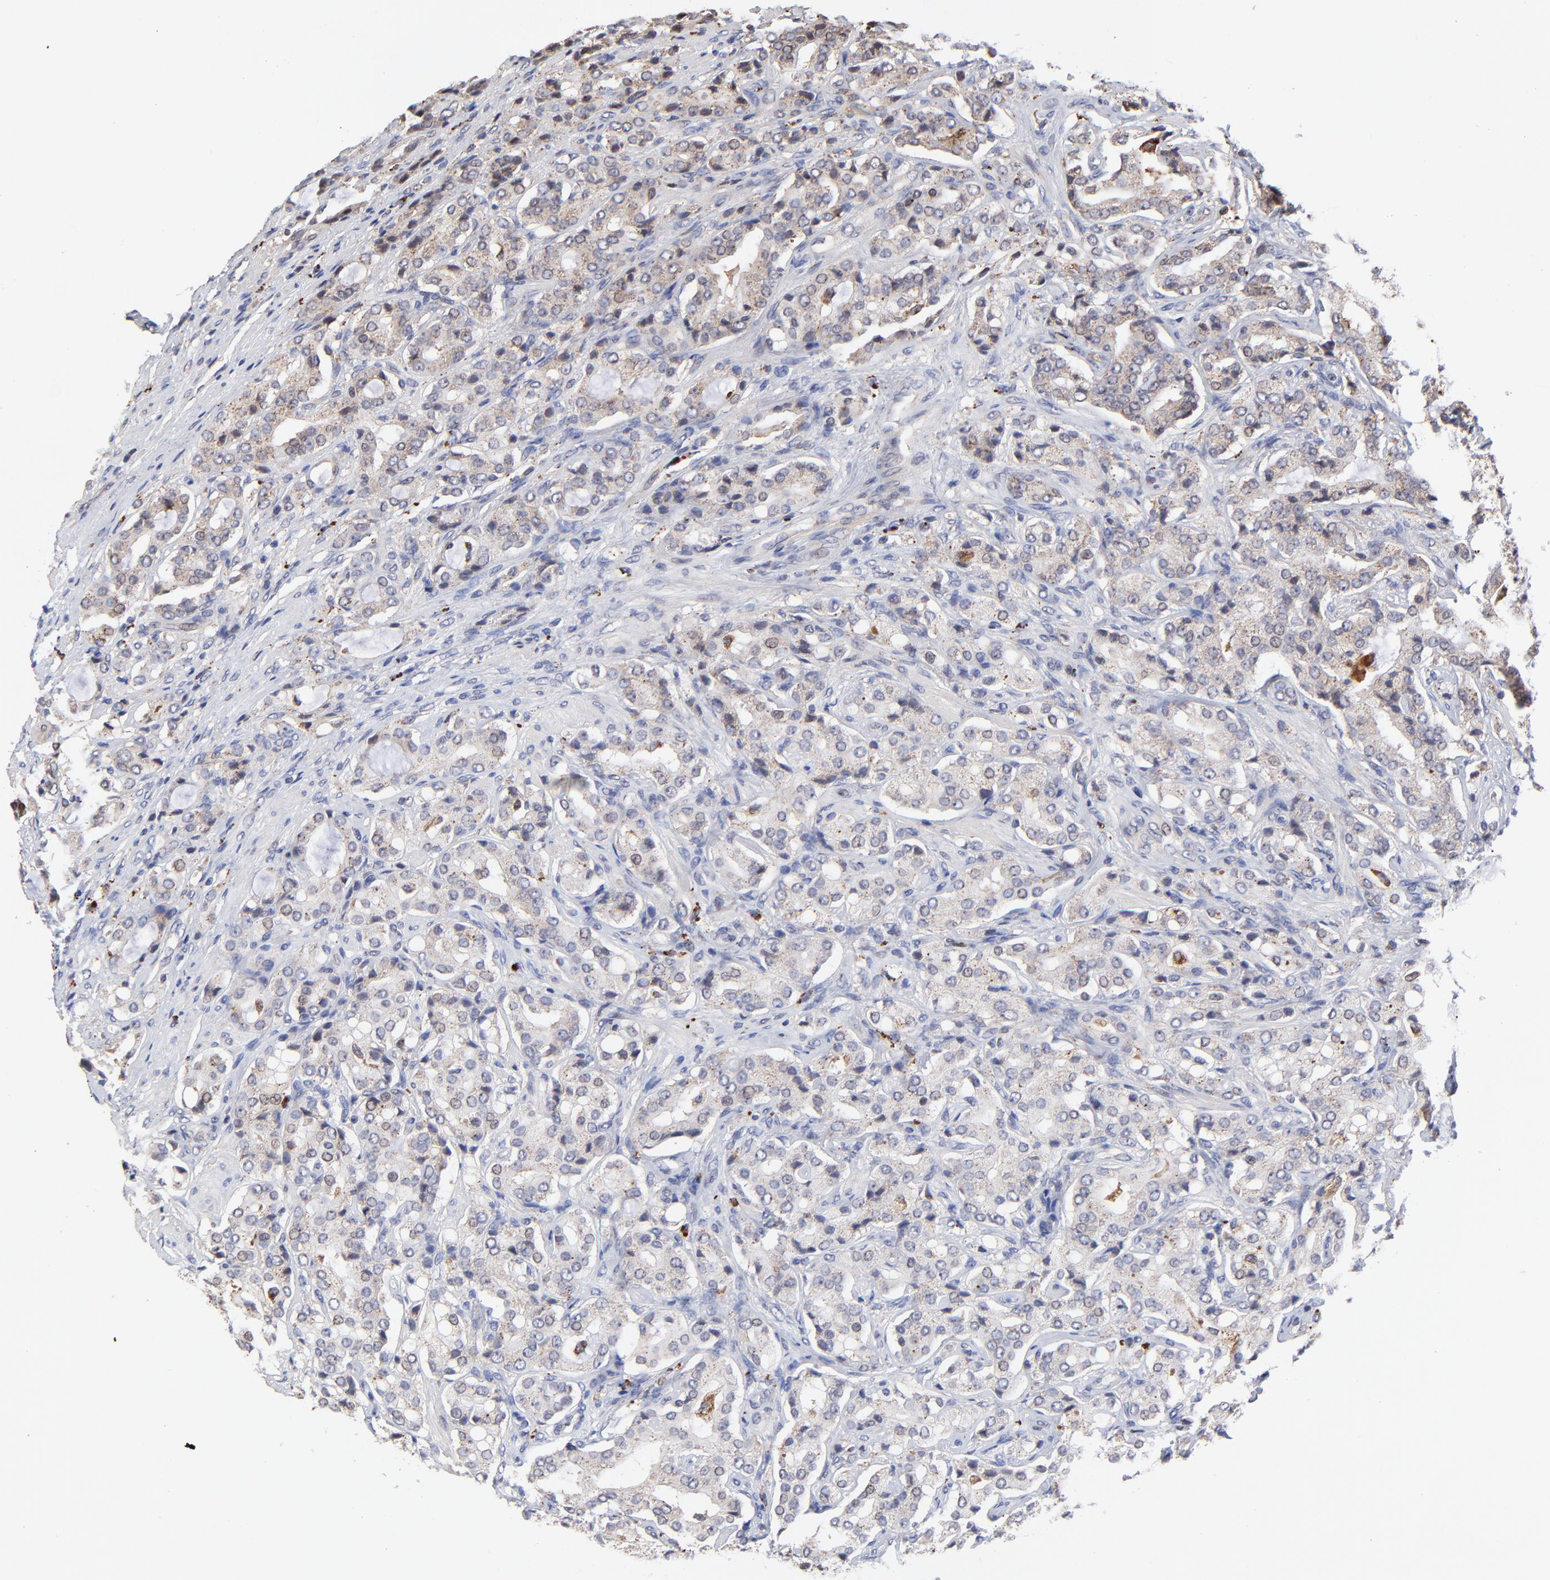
{"staining": {"intensity": "weak", "quantity": "25%-75%", "location": "cytoplasmic/membranous"}, "tissue": "prostate cancer", "cell_type": "Tumor cells", "image_type": "cancer", "snomed": [{"axis": "morphology", "description": "Adenocarcinoma, High grade"}, {"axis": "topography", "description": "Prostate"}], "caption": "DAB (3,3'-diaminobenzidine) immunohistochemical staining of prostate cancer (adenocarcinoma (high-grade)) reveals weak cytoplasmic/membranous protein expression in about 25%-75% of tumor cells.", "gene": "PDE4B", "patient": {"sex": "male", "age": 72}}